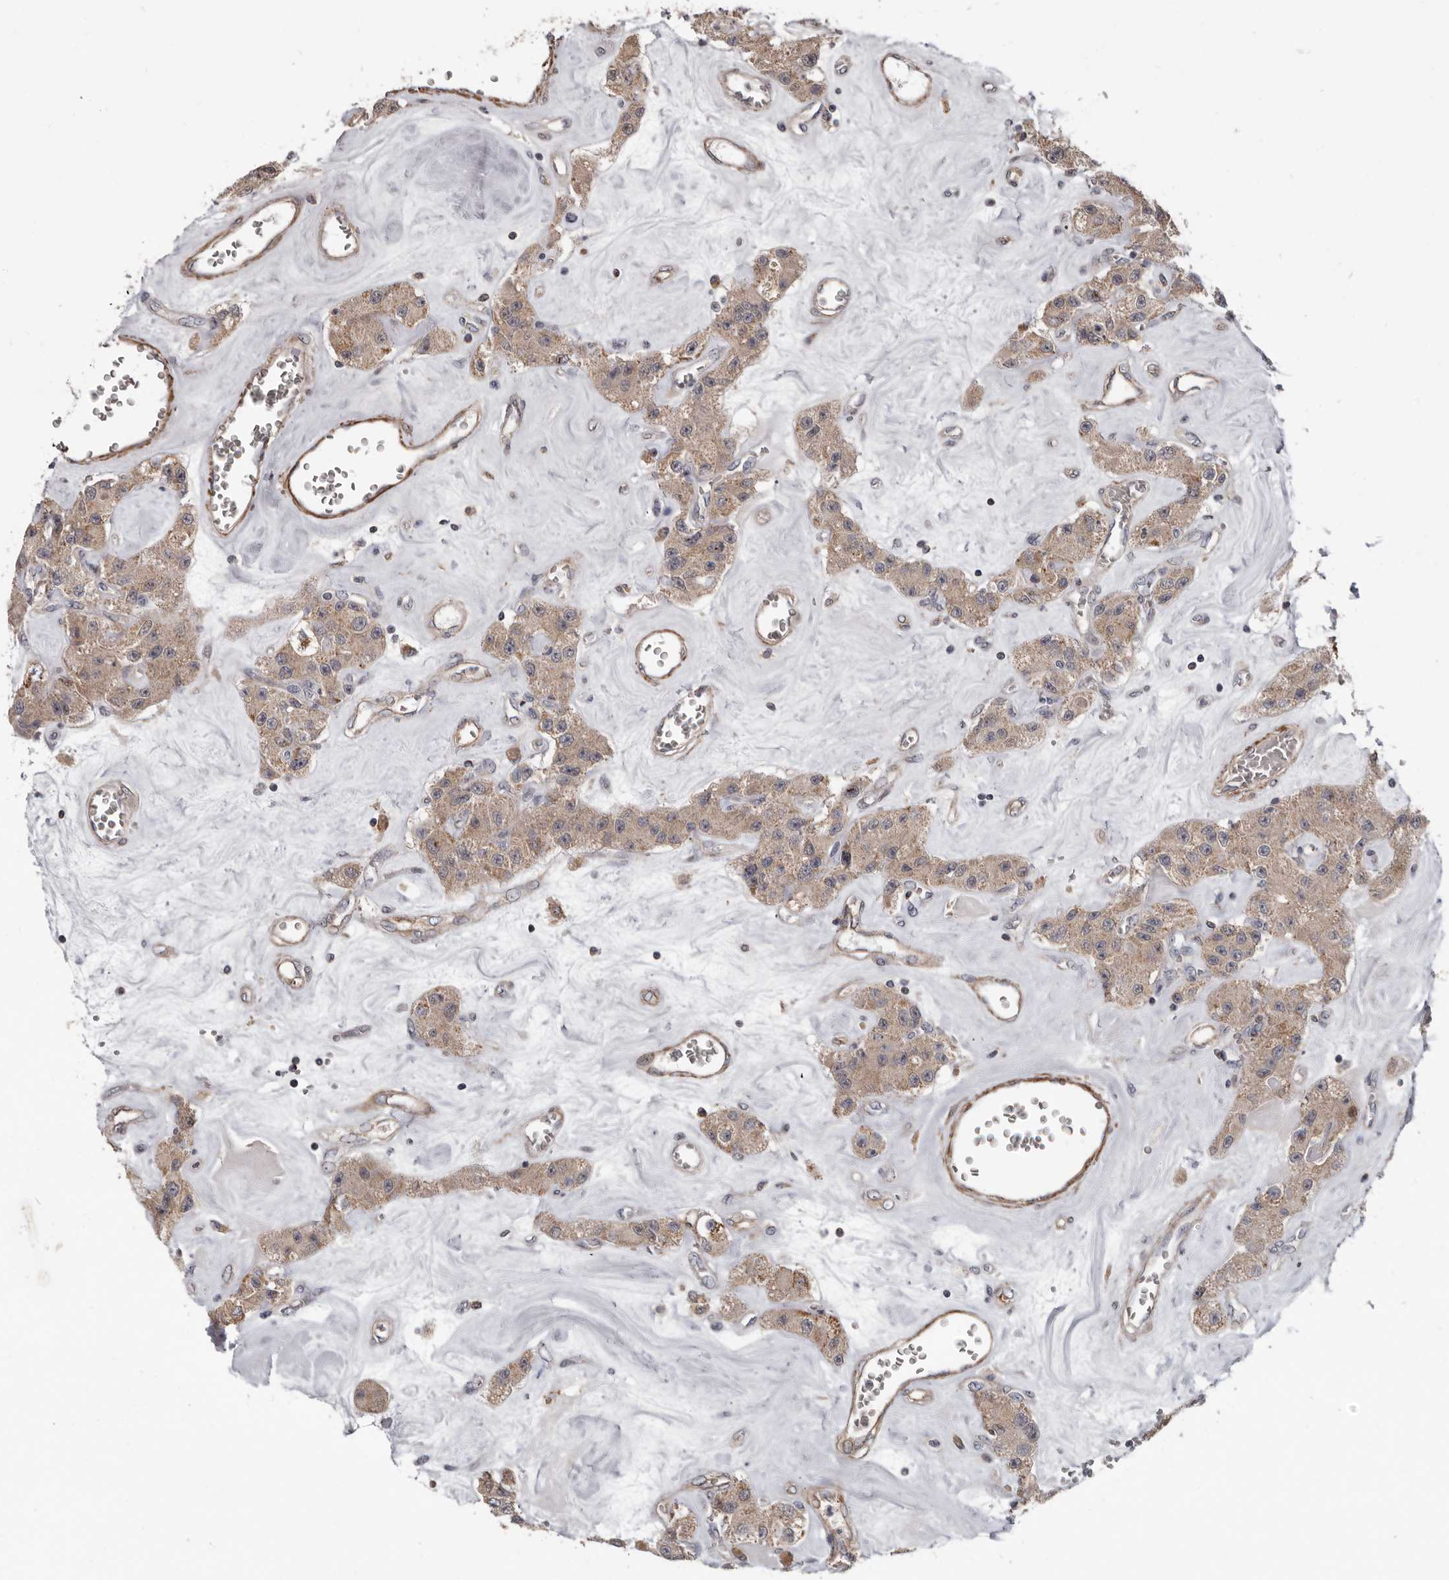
{"staining": {"intensity": "weak", "quantity": ">75%", "location": "cytoplasmic/membranous"}, "tissue": "carcinoid", "cell_type": "Tumor cells", "image_type": "cancer", "snomed": [{"axis": "morphology", "description": "Carcinoid, malignant, NOS"}, {"axis": "topography", "description": "Pancreas"}], "caption": "Human malignant carcinoid stained for a protein (brown) demonstrates weak cytoplasmic/membranous positive expression in approximately >75% of tumor cells.", "gene": "FGFR4", "patient": {"sex": "male", "age": 41}}